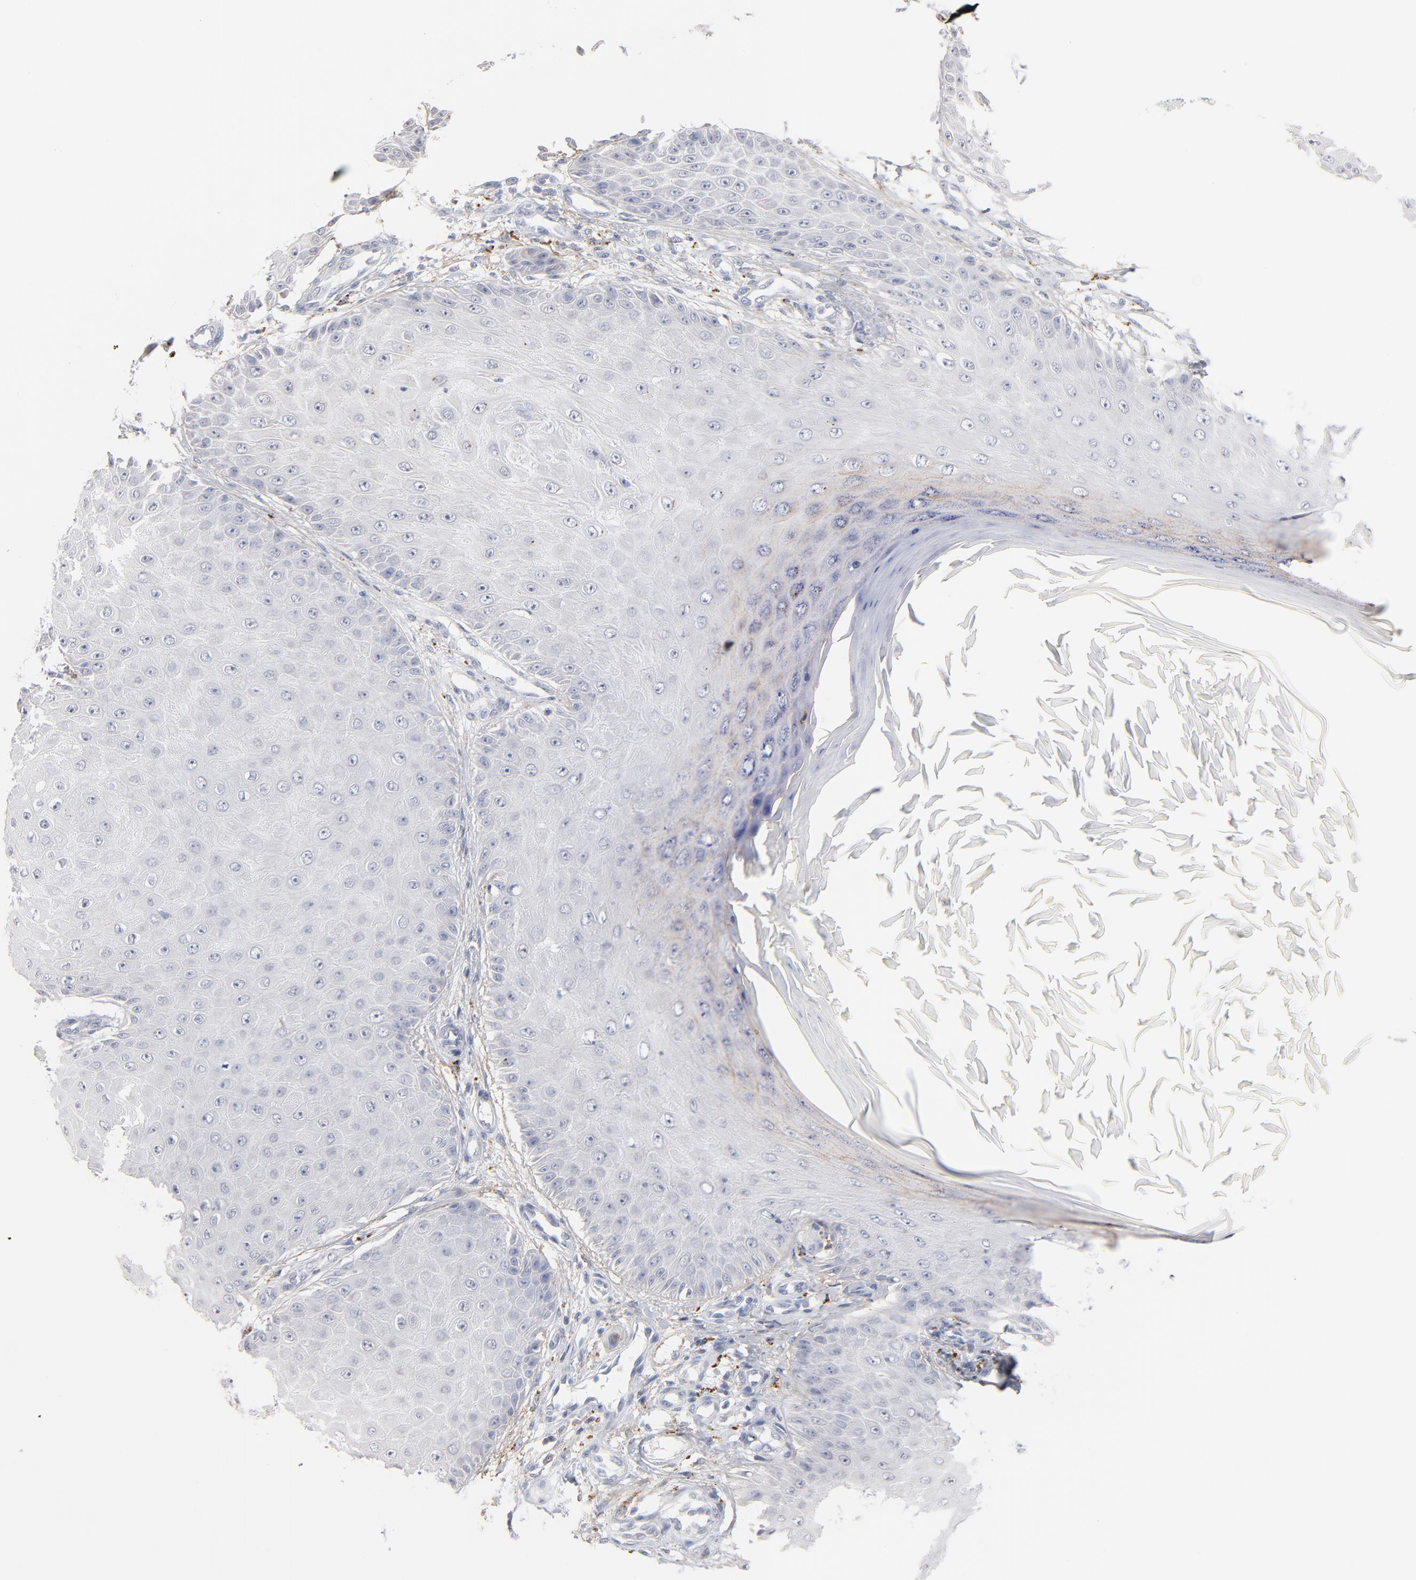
{"staining": {"intensity": "weak", "quantity": "<25%", "location": "cytoplasmic/membranous"}, "tissue": "skin cancer", "cell_type": "Tumor cells", "image_type": "cancer", "snomed": [{"axis": "morphology", "description": "Squamous cell carcinoma, NOS"}, {"axis": "topography", "description": "Skin"}], "caption": "Immunohistochemistry (IHC) histopathology image of squamous cell carcinoma (skin) stained for a protein (brown), which displays no expression in tumor cells.", "gene": "LTBP2", "patient": {"sex": "female", "age": 40}}